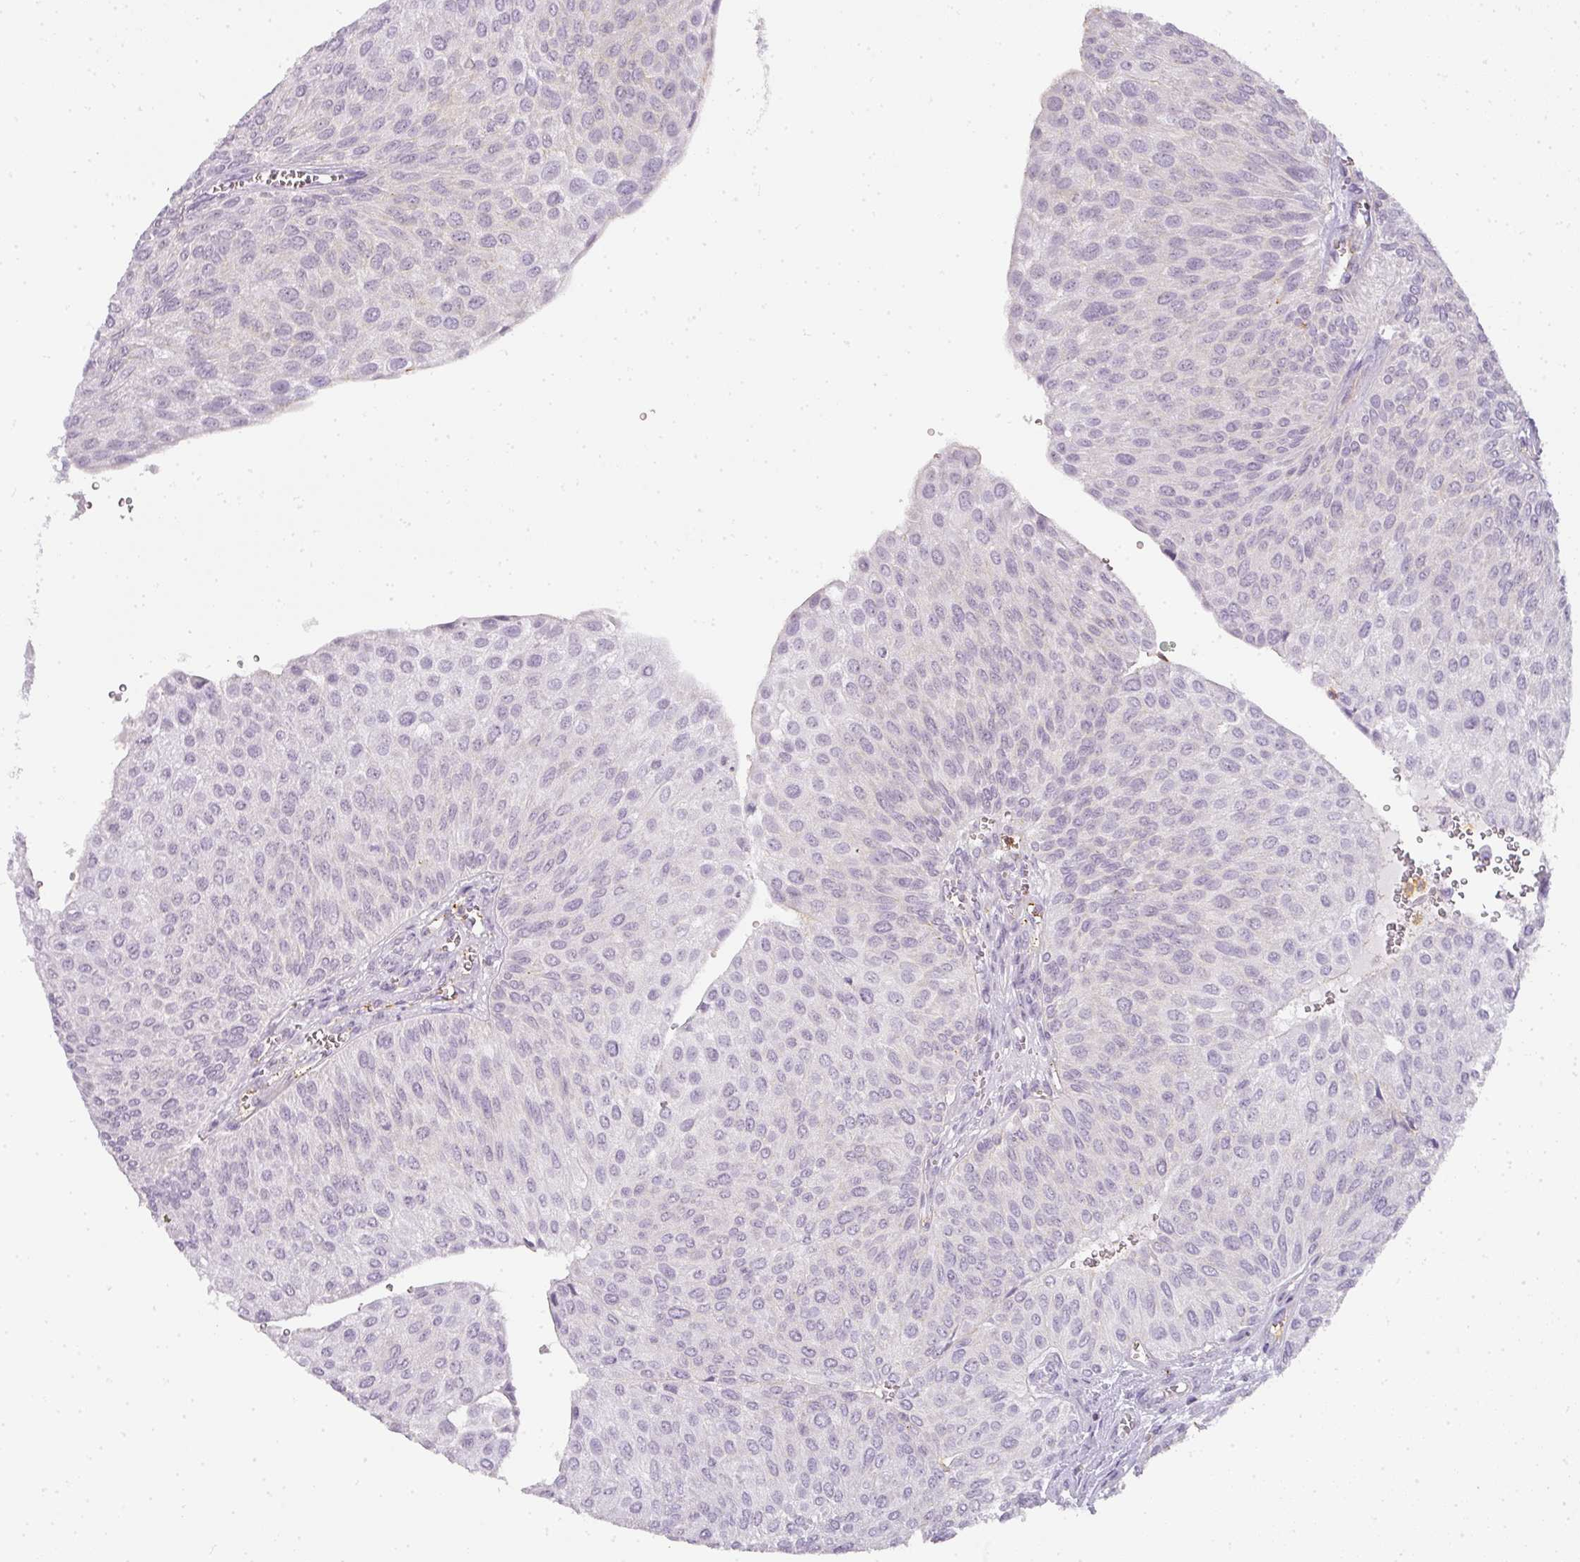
{"staining": {"intensity": "negative", "quantity": "none", "location": "none"}, "tissue": "urothelial cancer", "cell_type": "Tumor cells", "image_type": "cancer", "snomed": [{"axis": "morphology", "description": "Urothelial carcinoma, NOS"}, {"axis": "topography", "description": "Urinary bladder"}], "caption": "A high-resolution micrograph shows IHC staining of urothelial cancer, which demonstrates no significant staining in tumor cells. (DAB (3,3'-diaminobenzidine) immunohistochemistry (IHC) with hematoxylin counter stain).", "gene": "TMEM42", "patient": {"sex": "male", "age": 67}}